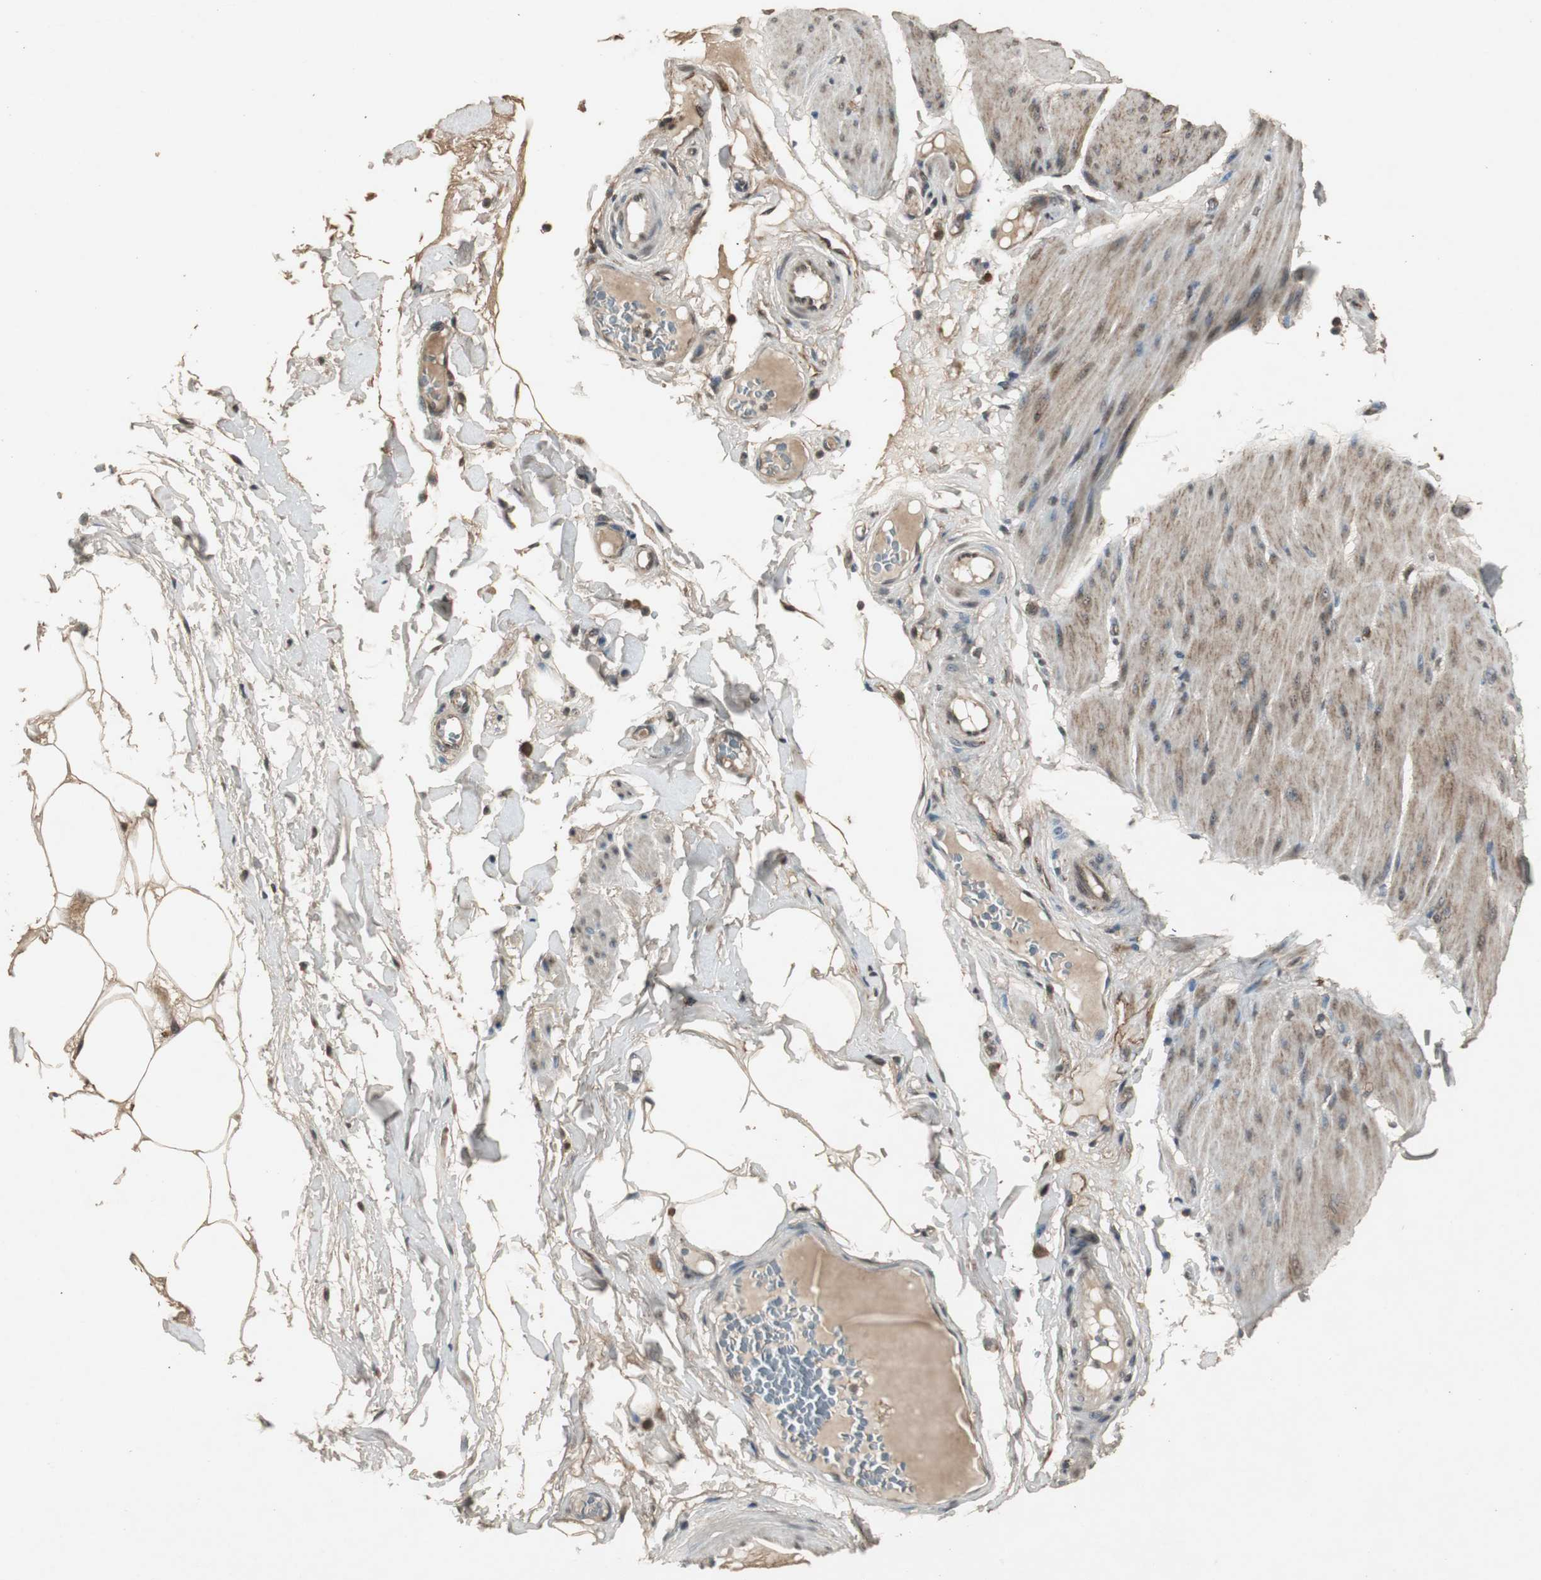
{"staining": {"intensity": "moderate", "quantity": ">75%", "location": "cytoplasmic/membranous,nuclear"}, "tissue": "smooth muscle", "cell_type": "Smooth muscle cells", "image_type": "normal", "snomed": [{"axis": "morphology", "description": "Normal tissue, NOS"}, {"axis": "topography", "description": "Smooth muscle"}, {"axis": "topography", "description": "Colon"}], "caption": "Immunohistochemistry (DAB (3,3'-diaminobenzidine)) staining of unremarkable smooth muscle shows moderate cytoplasmic/membranous,nuclear protein expression in approximately >75% of smooth muscle cells. (brown staining indicates protein expression, while blue staining denotes nuclei).", "gene": "EMX1", "patient": {"sex": "male", "age": 67}}